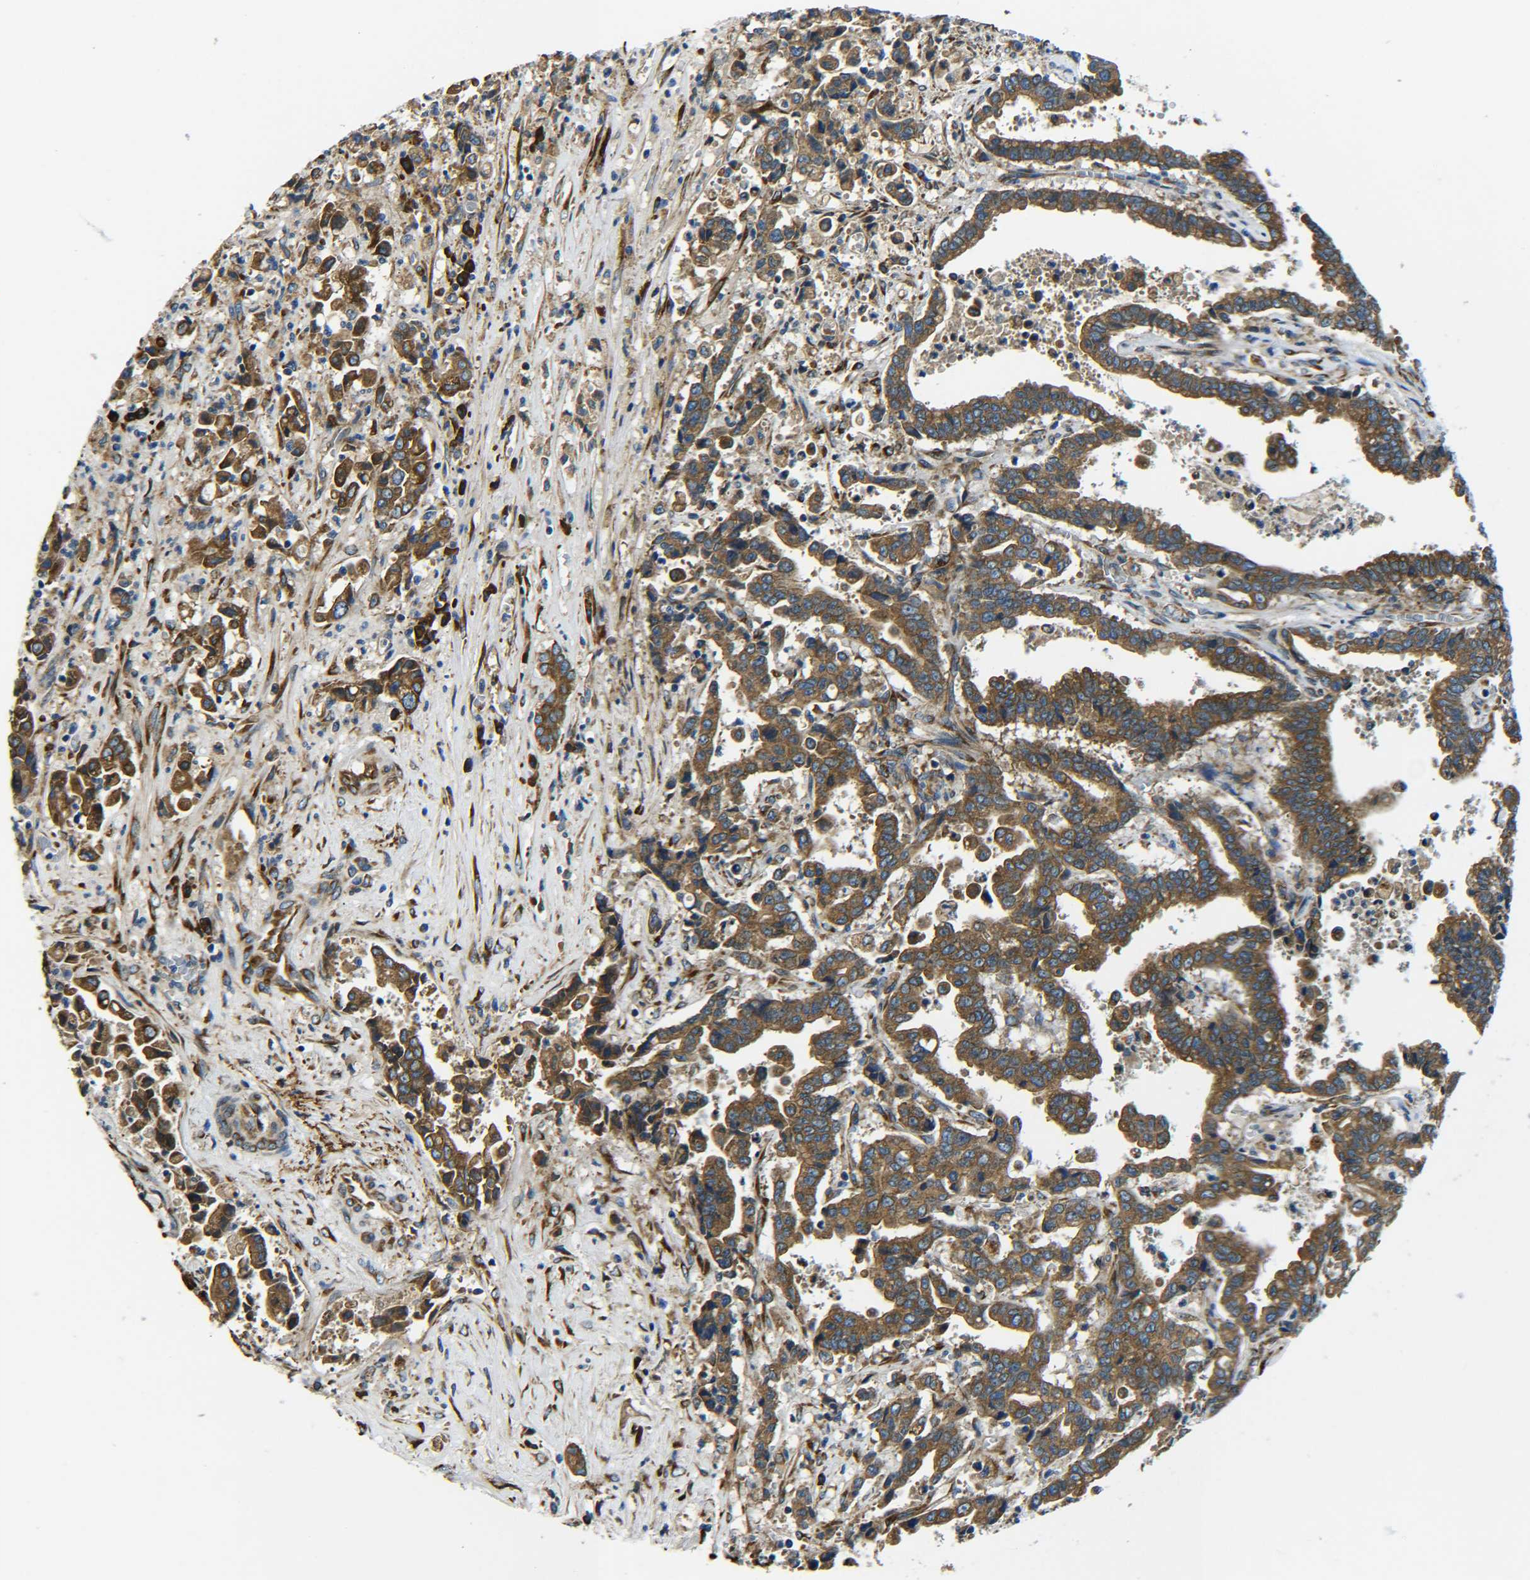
{"staining": {"intensity": "strong", "quantity": ">75%", "location": "cytoplasmic/membranous"}, "tissue": "liver cancer", "cell_type": "Tumor cells", "image_type": "cancer", "snomed": [{"axis": "morphology", "description": "Cholangiocarcinoma"}, {"axis": "topography", "description": "Liver"}], "caption": "Tumor cells reveal high levels of strong cytoplasmic/membranous staining in about >75% of cells in human liver cholangiocarcinoma. The protein of interest is shown in brown color, while the nuclei are stained blue.", "gene": "PREB", "patient": {"sex": "male", "age": 57}}